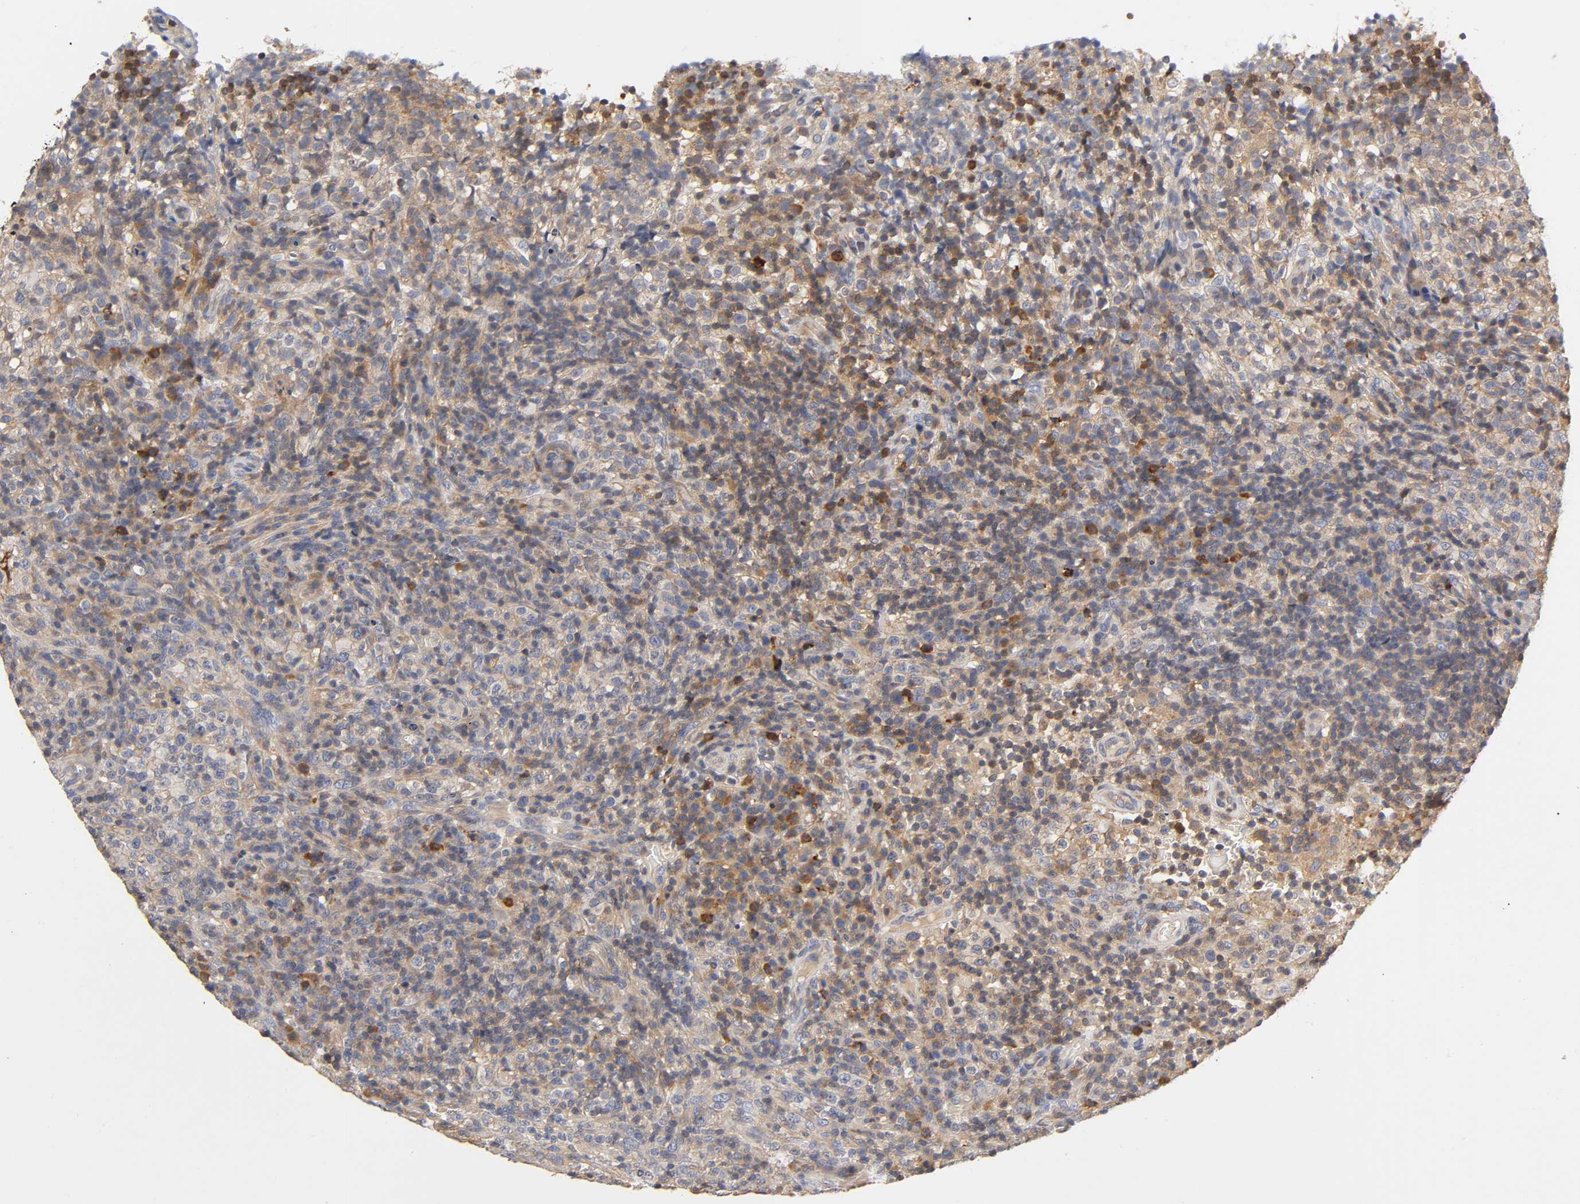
{"staining": {"intensity": "moderate", "quantity": ">75%", "location": "cytoplasmic/membranous"}, "tissue": "lymphoma", "cell_type": "Tumor cells", "image_type": "cancer", "snomed": [{"axis": "morphology", "description": "Malignant lymphoma, non-Hodgkin's type, High grade"}, {"axis": "topography", "description": "Lymph node"}], "caption": "Protein staining demonstrates moderate cytoplasmic/membranous staining in about >75% of tumor cells in high-grade malignant lymphoma, non-Hodgkin's type. The staining was performed using DAB (3,3'-diaminobenzidine), with brown indicating positive protein expression. Nuclei are stained blue with hematoxylin.", "gene": "RHOA", "patient": {"sex": "female", "age": 76}}